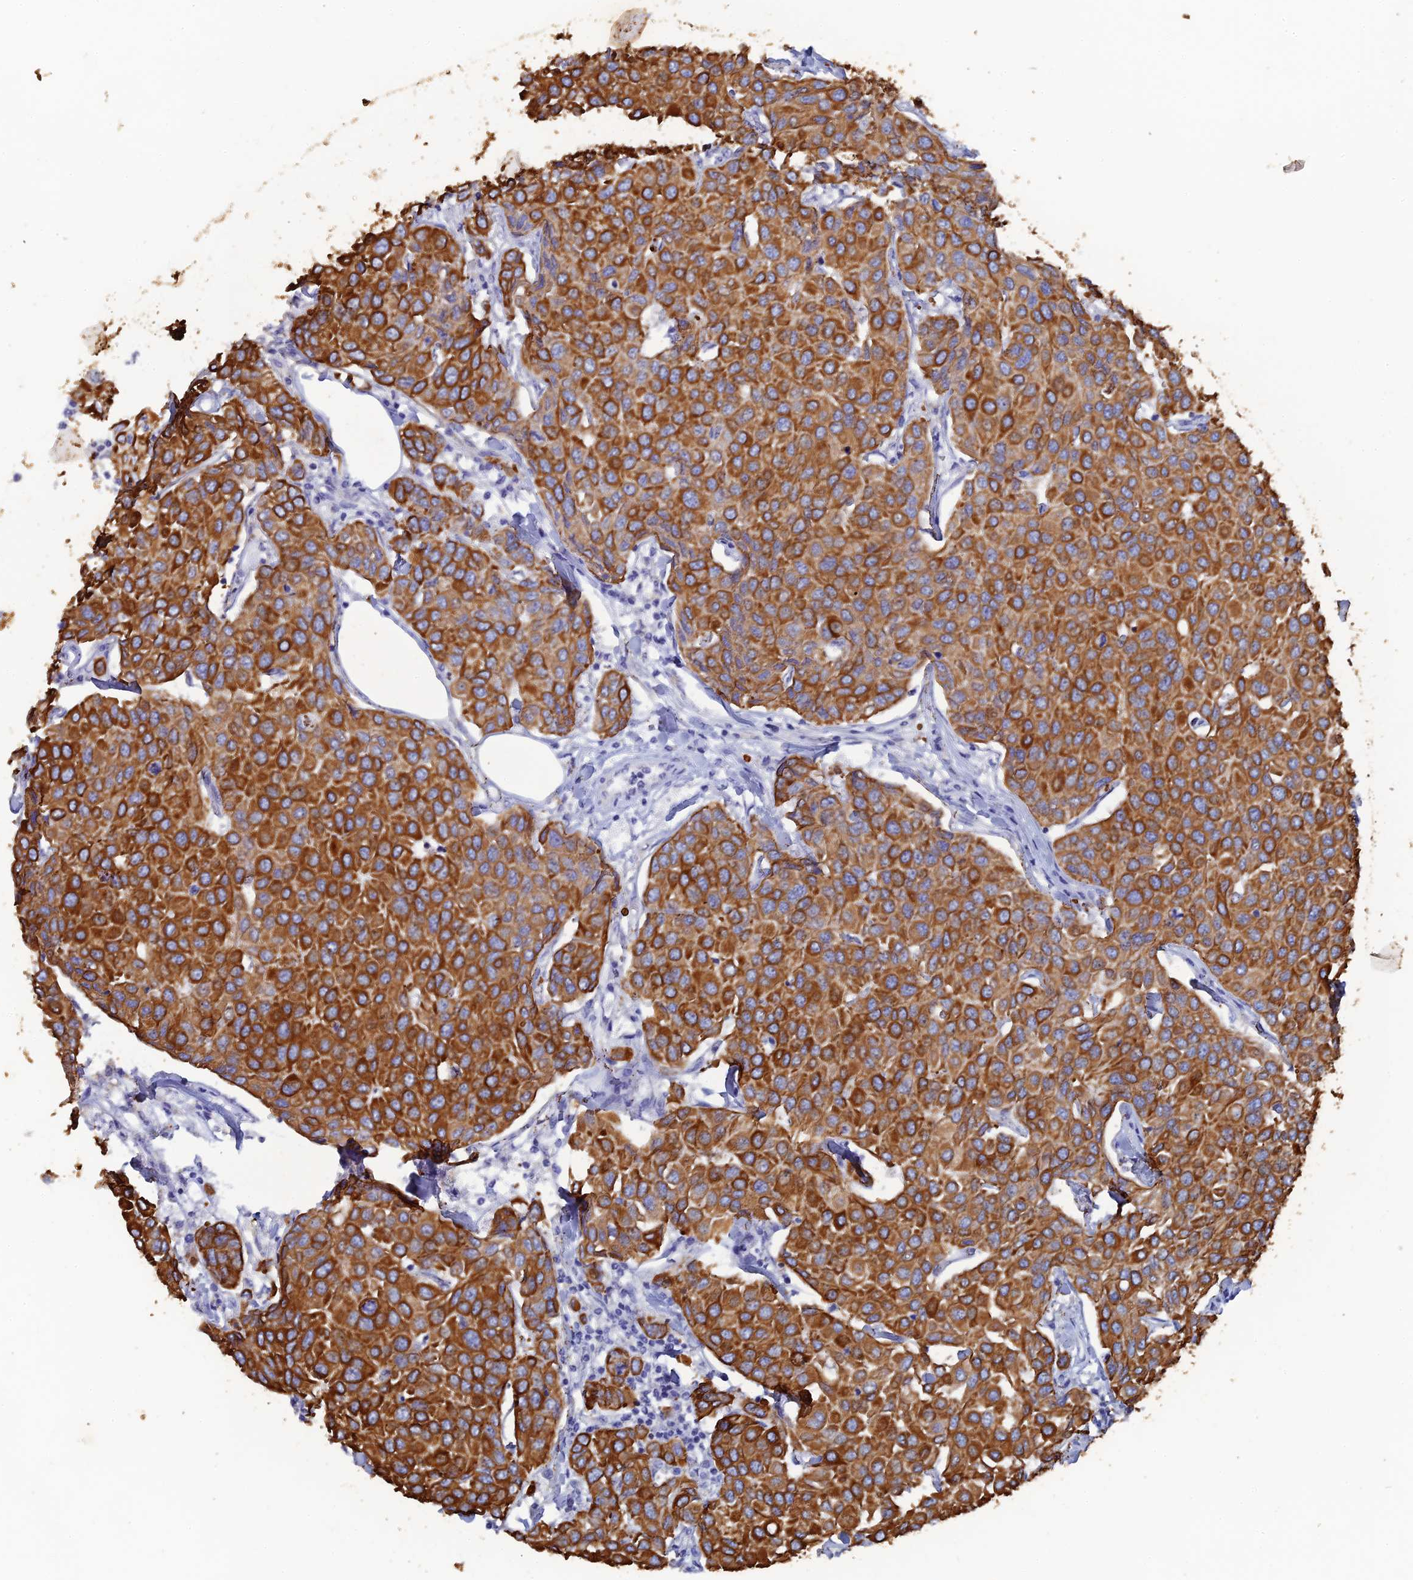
{"staining": {"intensity": "strong", "quantity": ">75%", "location": "cytoplasmic/membranous"}, "tissue": "breast cancer", "cell_type": "Tumor cells", "image_type": "cancer", "snomed": [{"axis": "morphology", "description": "Duct carcinoma"}, {"axis": "topography", "description": "Breast"}], "caption": "Protein expression analysis of breast cancer reveals strong cytoplasmic/membranous positivity in about >75% of tumor cells. Using DAB (brown) and hematoxylin (blue) stains, captured at high magnification using brightfield microscopy.", "gene": "SRFBP1", "patient": {"sex": "female", "age": 55}}